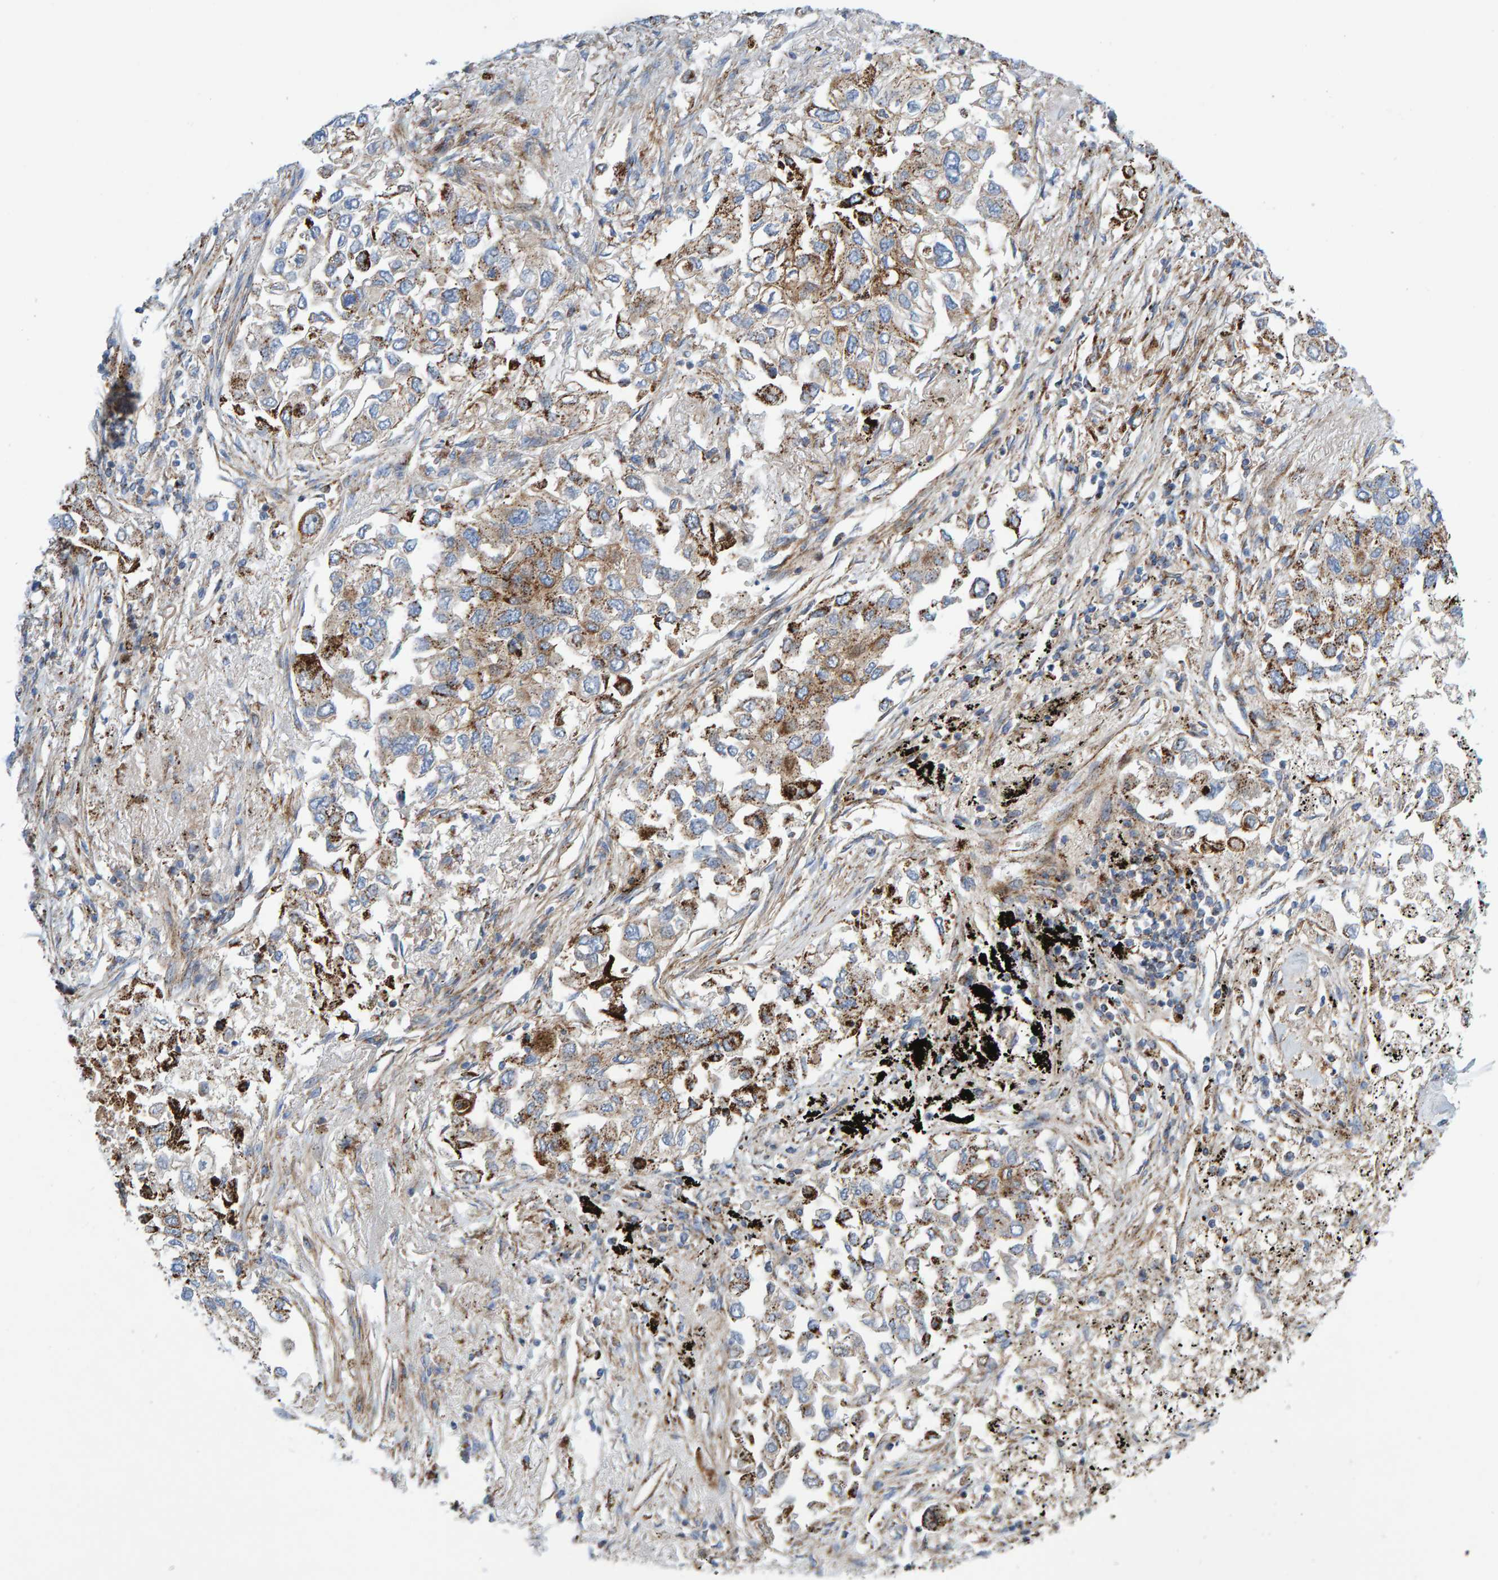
{"staining": {"intensity": "strong", "quantity": "25%-75%", "location": "cytoplasmic/membranous"}, "tissue": "lung cancer", "cell_type": "Tumor cells", "image_type": "cancer", "snomed": [{"axis": "morphology", "description": "Inflammation, NOS"}, {"axis": "morphology", "description": "Adenocarcinoma, NOS"}, {"axis": "topography", "description": "Lung"}], "caption": "A high amount of strong cytoplasmic/membranous positivity is seen in approximately 25%-75% of tumor cells in lung cancer tissue.", "gene": "GGTA1", "patient": {"sex": "male", "age": 63}}